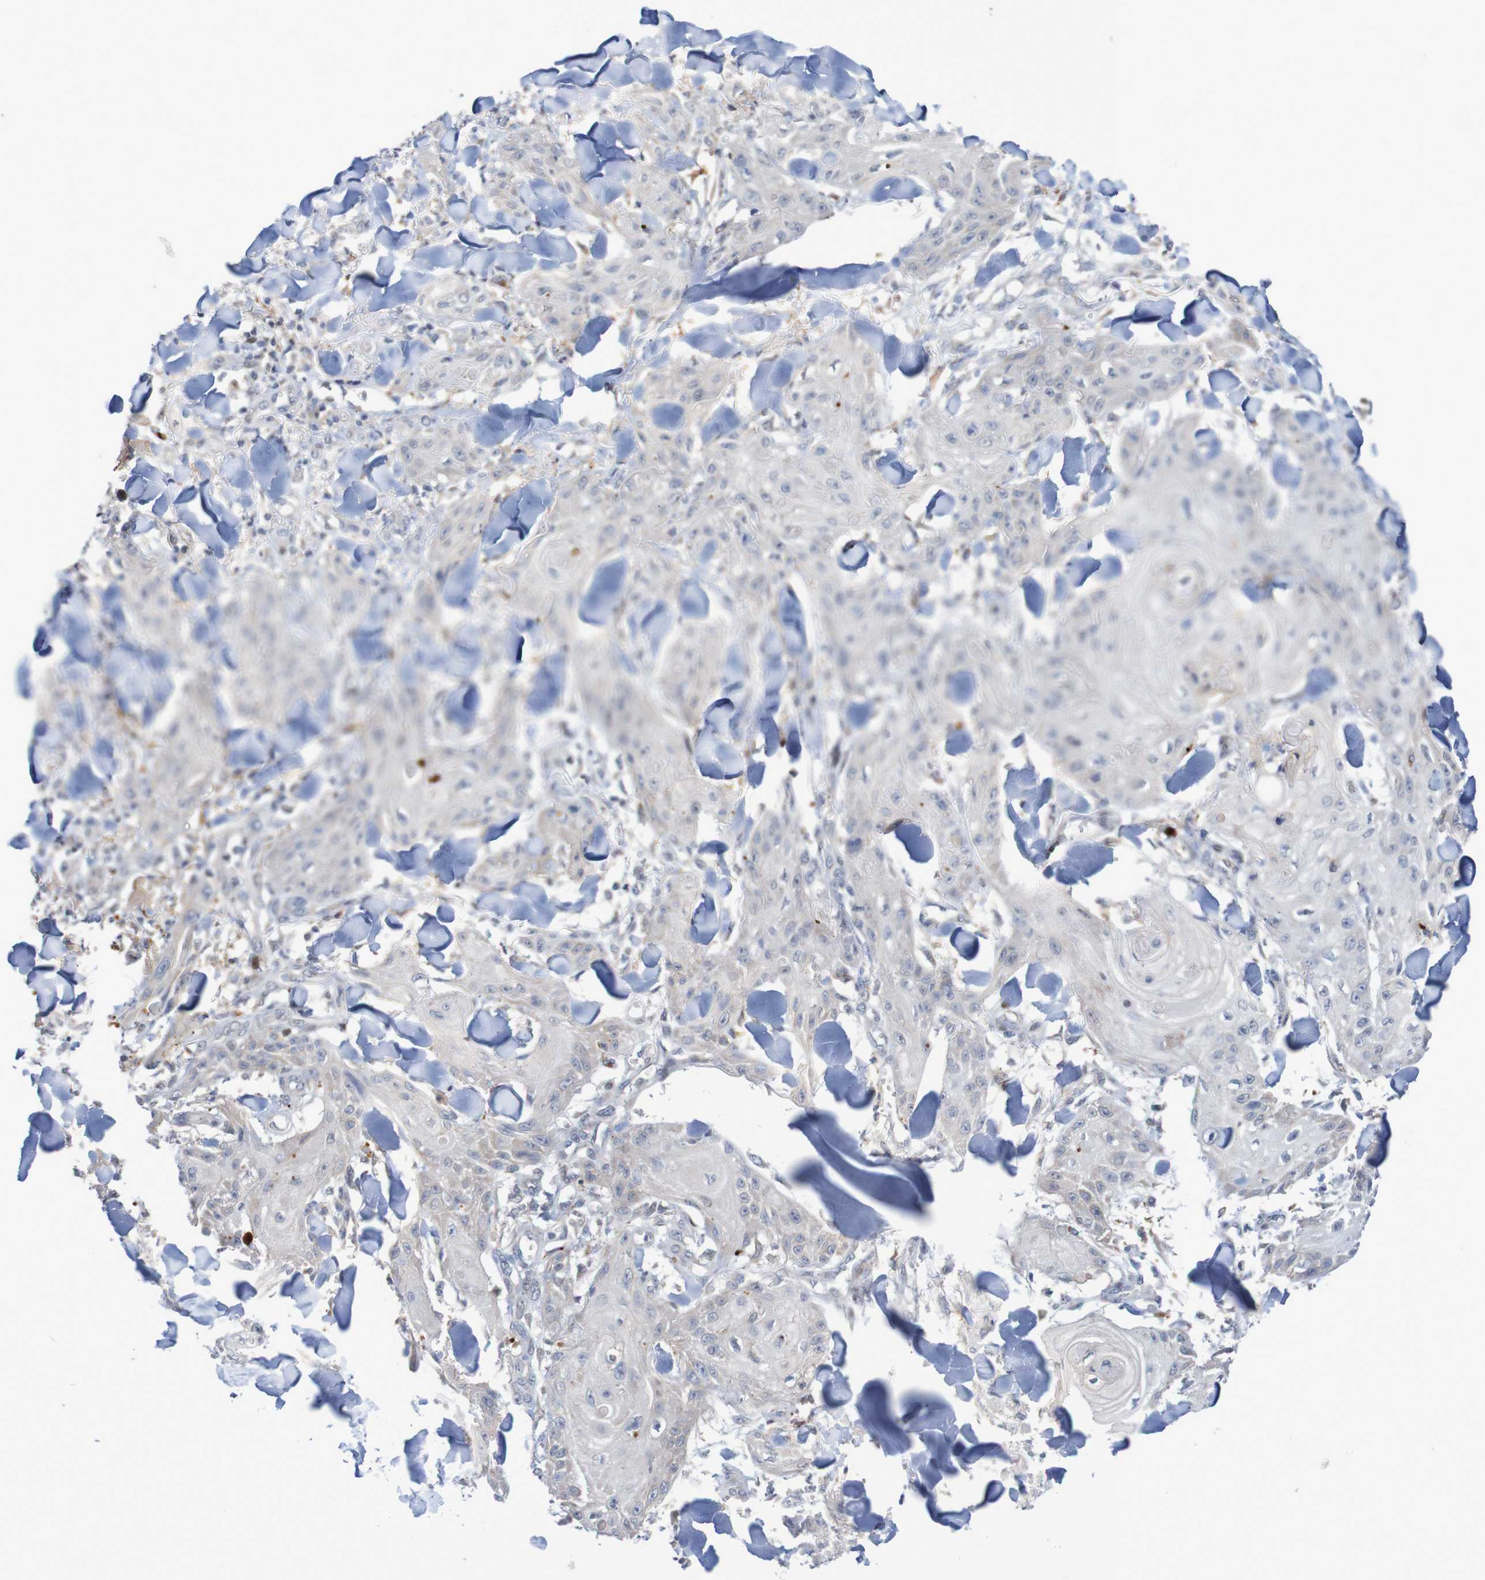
{"staining": {"intensity": "negative", "quantity": "none", "location": "none"}, "tissue": "skin cancer", "cell_type": "Tumor cells", "image_type": "cancer", "snomed": [{"axis": "morphology", "description": "Squamous cell carcinoma, NOS"}, {"axis": "topography", "description": "Skin"}], "caption": "IHC histopathology image of neoplastic tissue: squamous cell carcinoma (skin) stained with DAB (3,3'-diaminobenzidine) shows no significant protein staining in tumor cells. Nuclei are stained in blue.", "gene": "FBP2", "patient": {"sex": "male", "age": 74}}